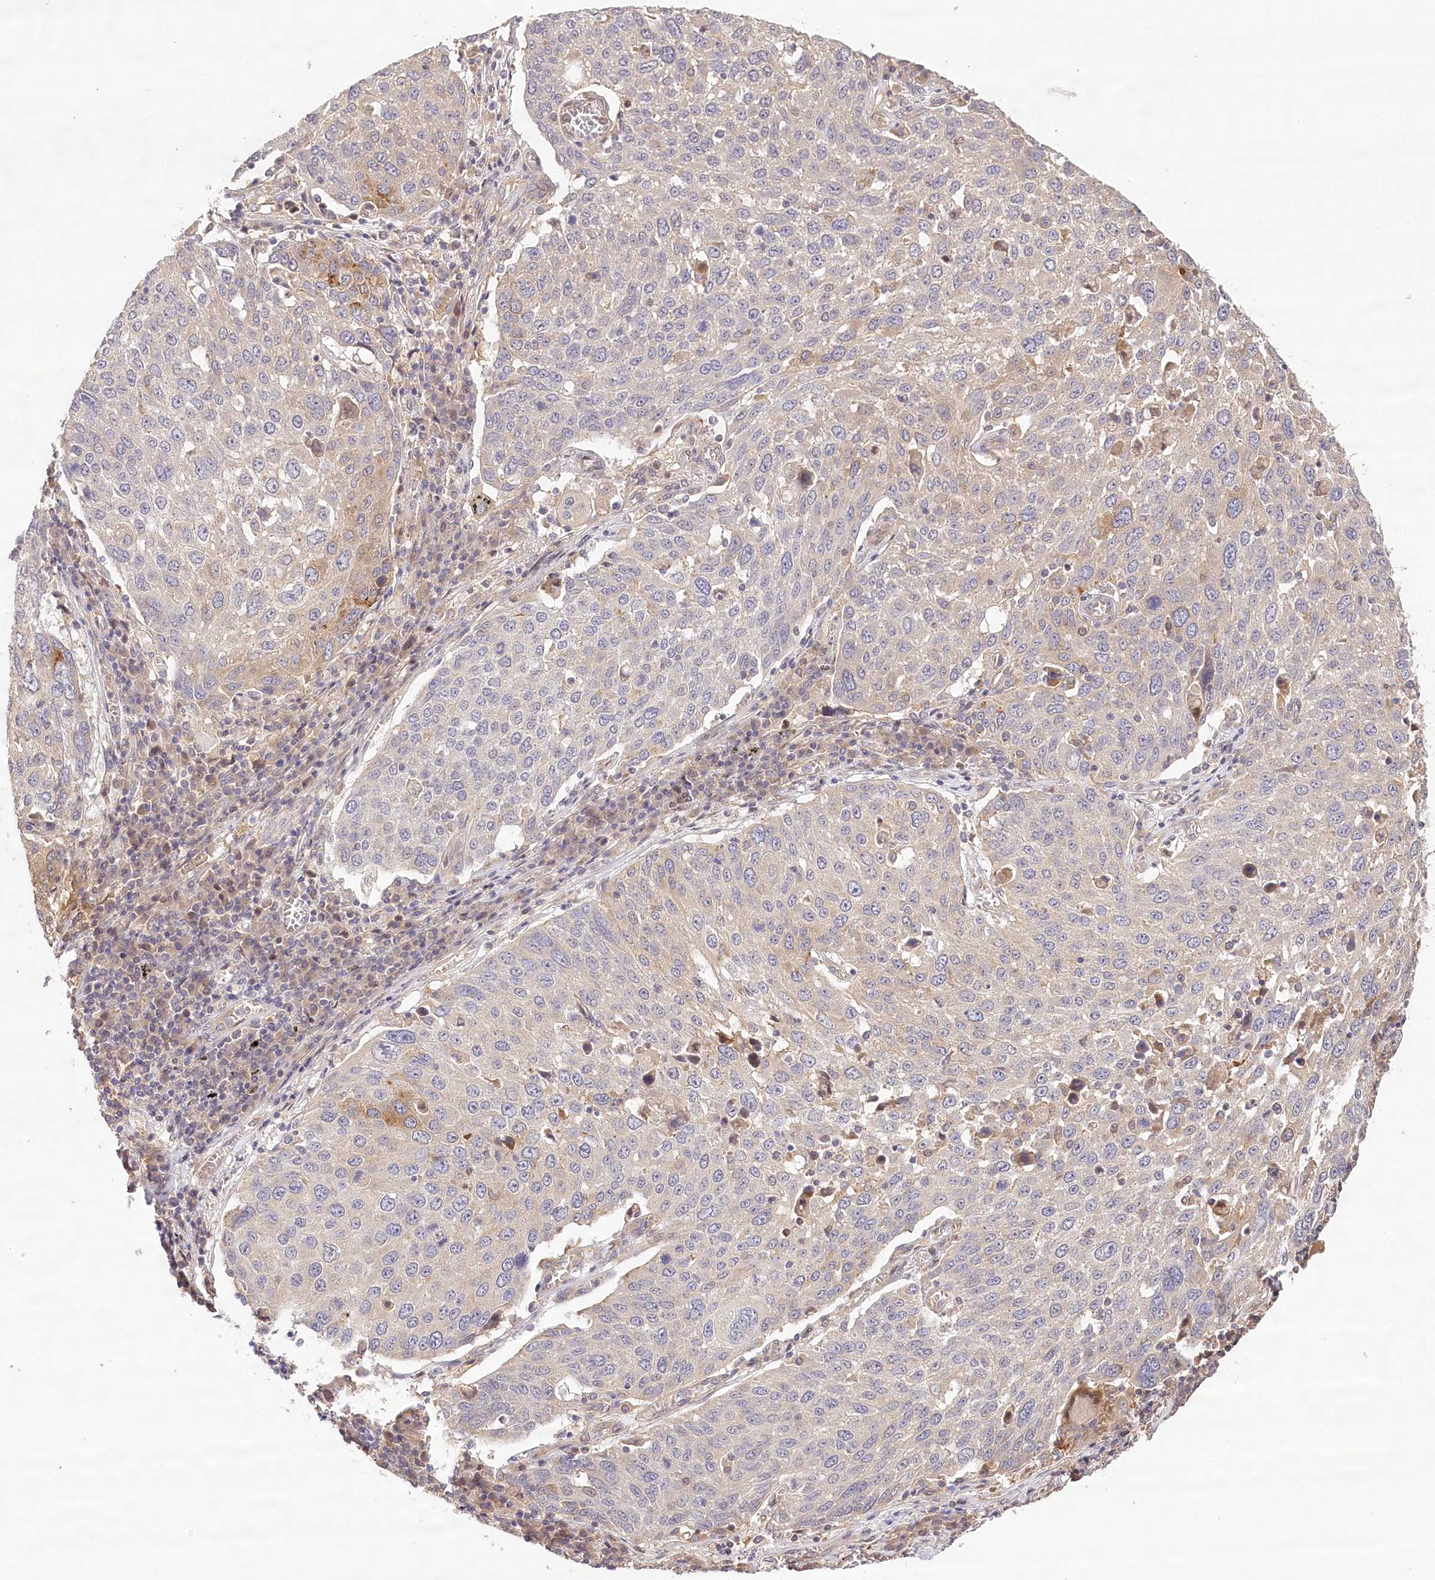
{"staining": {"intensity": "moderate", "quantity": "<25%", "location": "cytoplasmic/membranous"}, "tissue": "lung cancer", "cell_type": "Tumor cells", "image_type": "cancer", "snomed": [{"axis": "morphology", "description": "Squamous cell carcinoma, NOS"}, {"axis": "topography", "description": "Lung"}], "caption": "IHC image of human squamous cell carcinoma (lung) stained for a protein (brown), which shows low levels of moderate cytoplasmic/membranous positivity in about <25% of tumor cells.", "gene": "LSS", "patient": {"sex": "male", "age": 65}}